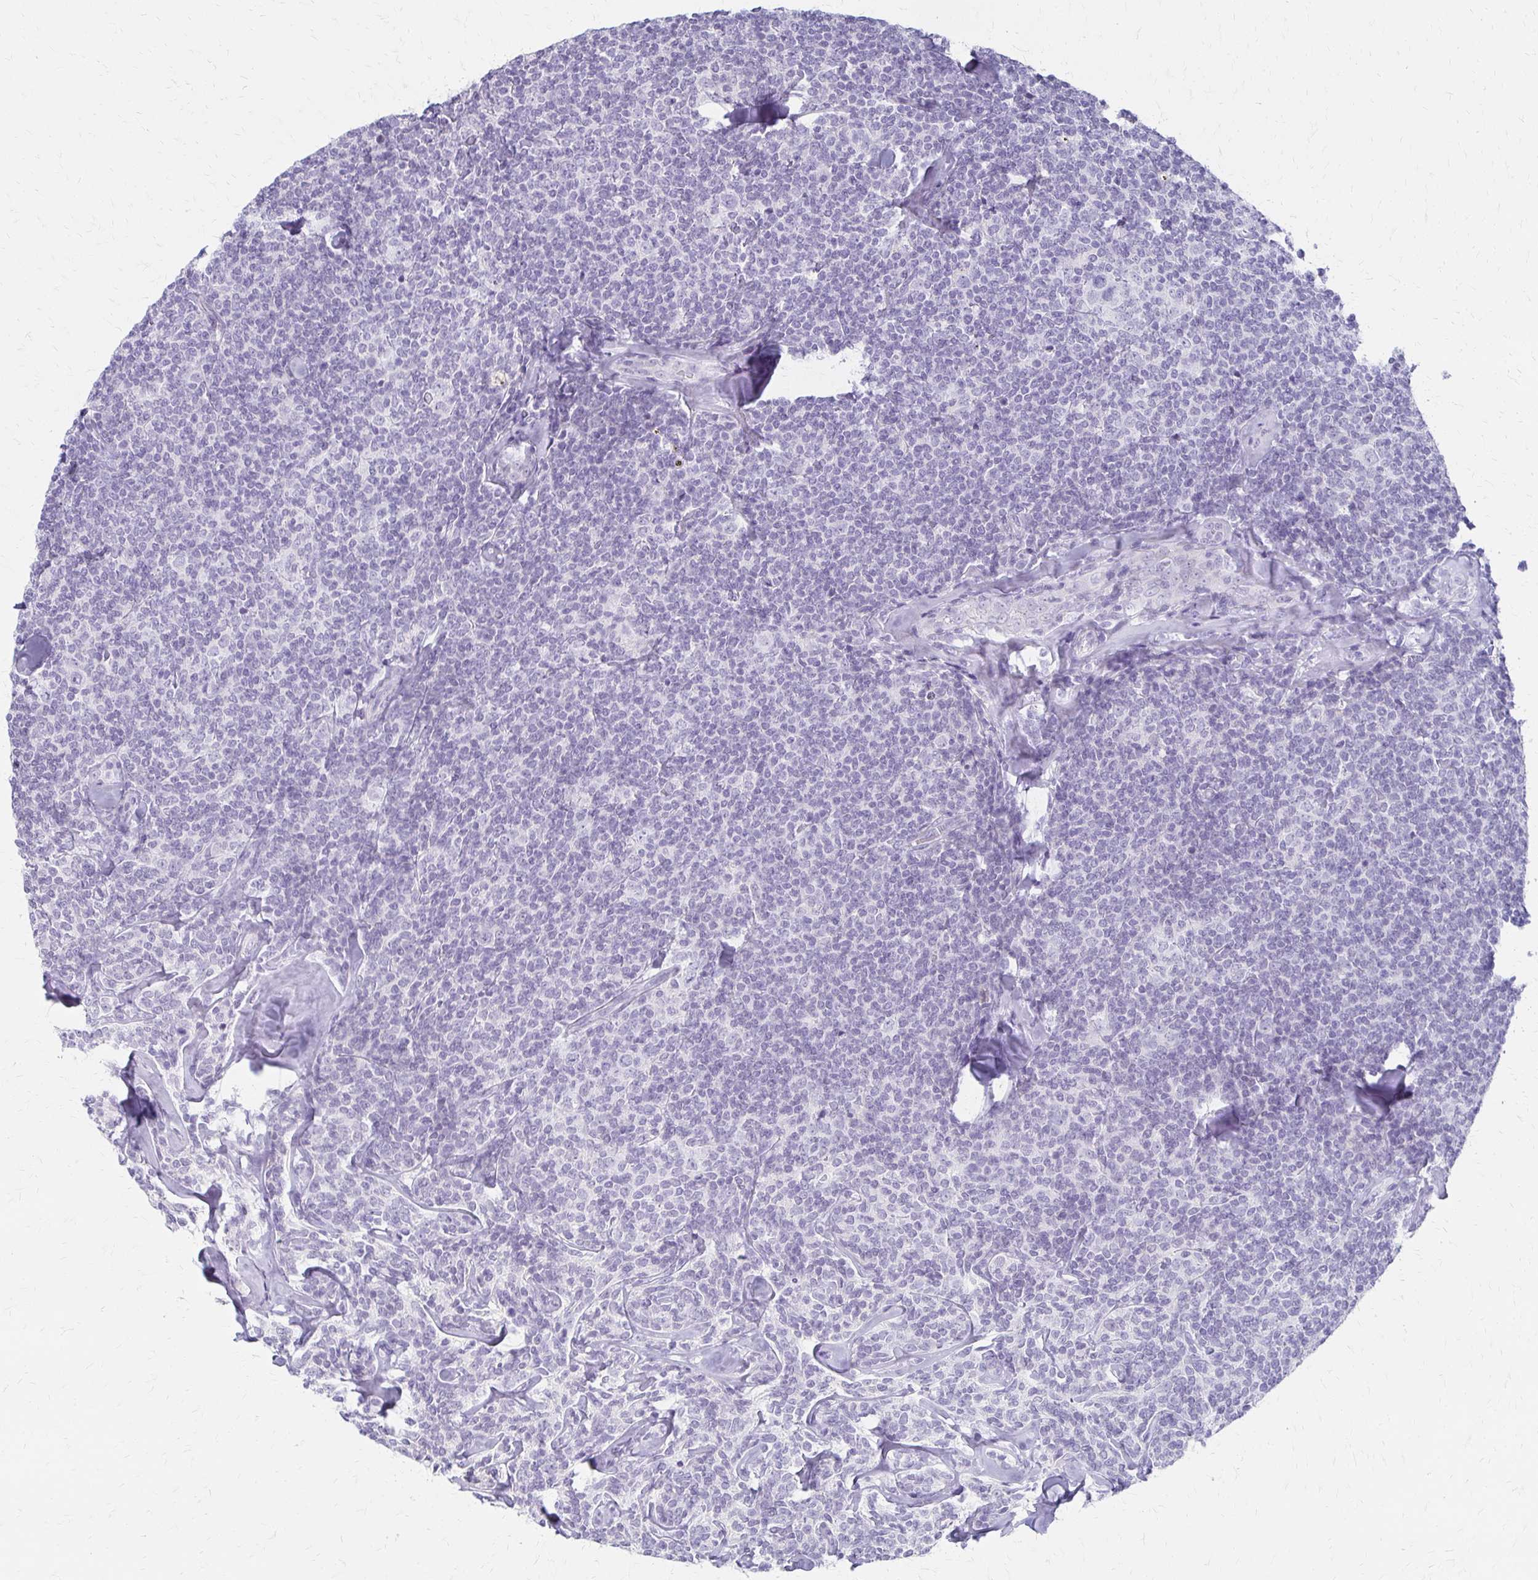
{"staining": {"intensity": "negative", "quantity": "none", "location": "none"}, "tissue": "lymphoma", "cell_type": "Tumor cells", "image_type": "cancer", "snomed": [{"axis": "morphology", "description": "Malignant lymphoma, non-Hodgkin's type, Low grade"}, {"axis": "topography", "description": "Lymph node"}], "caption": "Human malignant lymphoma, non-Hodgkin's type (low-grade) stained for a protein using IHC reveals no staining in tumor cells.", "gene": "IVL", "patient": {"sex": "female", "age": 56}}